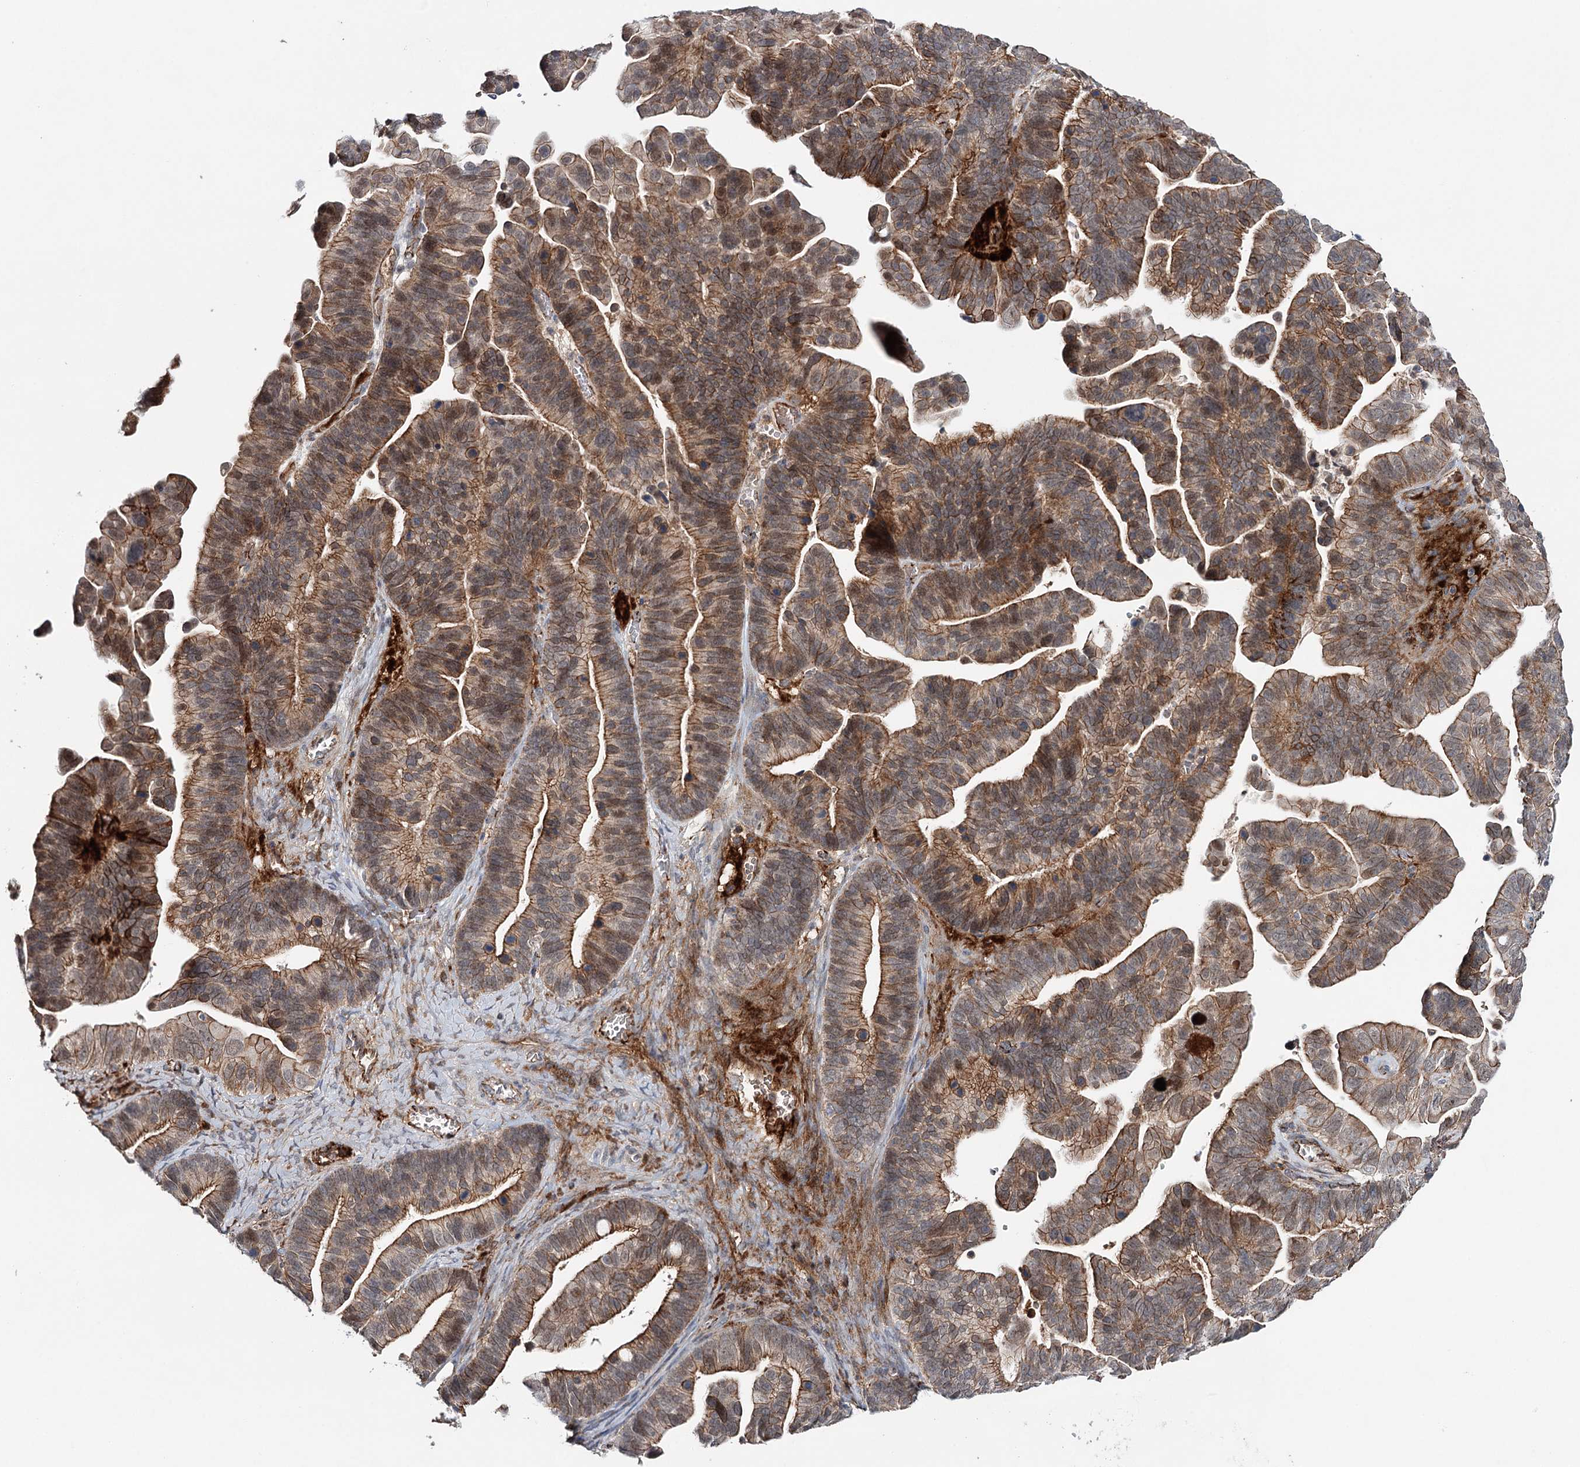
{"staining": {"intensity": "moderate", "quantity": ">75%", "location": "cytoplasmic/membranous"}, "tissue": "ovarian cancer", "cell_type": "Tumor cells", "image_type": "cancer", "snomed": [{"axis": "morphology", "description": "Cystadenocarcinoma, serous, NOS"}, {"axis": "topography", "description": "Ovary"}], "caption": "Human ovarian cancer stained with a protein marker demonstrates moderate staining in tumor cells.", "gene": "PKP4", "patient": {"sex": "female", "age": 56}}